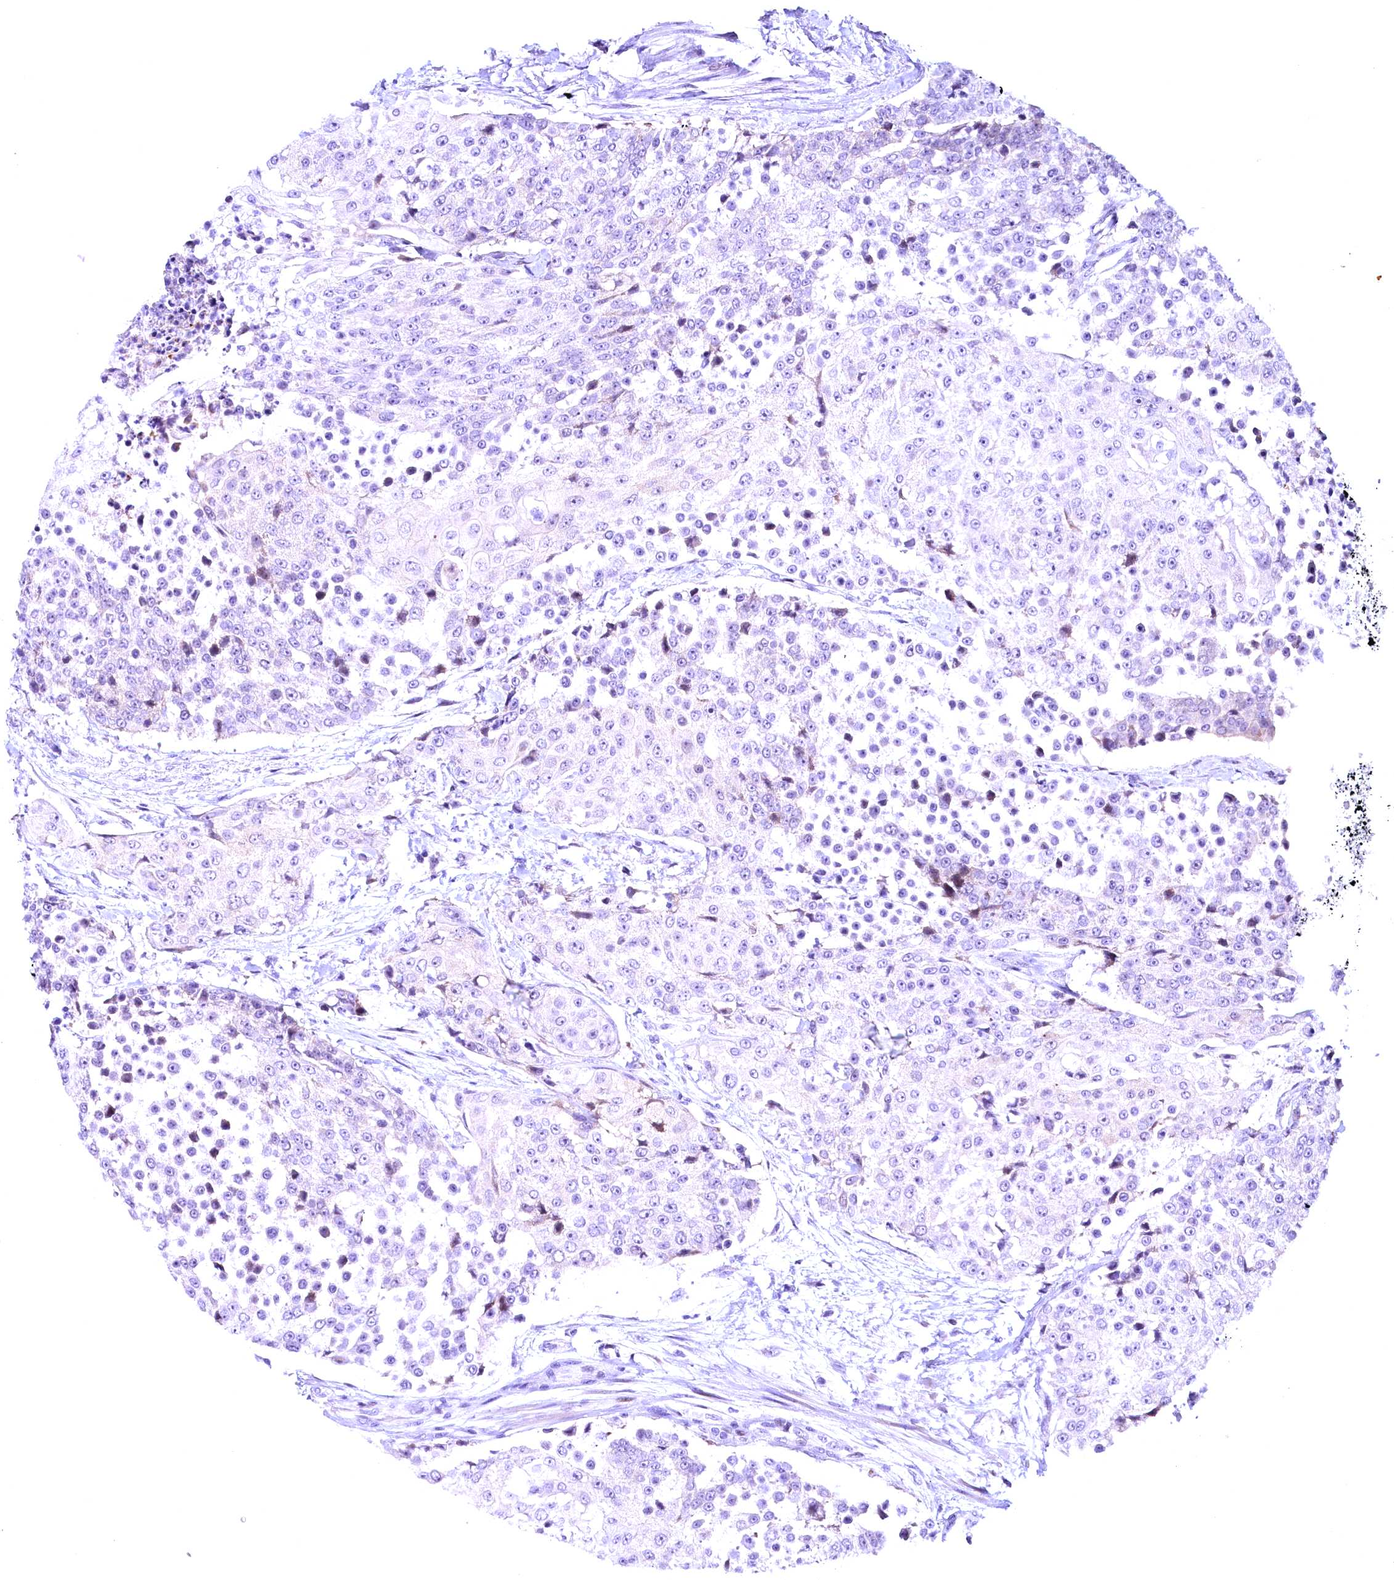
{"staining": {"intensity": "negative", "quantity": "none", "location": "none"}, "tissue": "urothelial cancer", "cell_type": "Tumor cells", "image_type": "cancer", "snomed": [{"axis": "morphology", "description": "Urothelial carcinoma, High grade"}, {"axis": "topography", "description": "Urinary bladder"}], "caption": "This is an immunohistochemistry micrograph of high-grade urothelial carcinoma. There is no staining in tumor cells.", "gene": "CCDC106", "patient": {"sex": "female", "age": 63}}